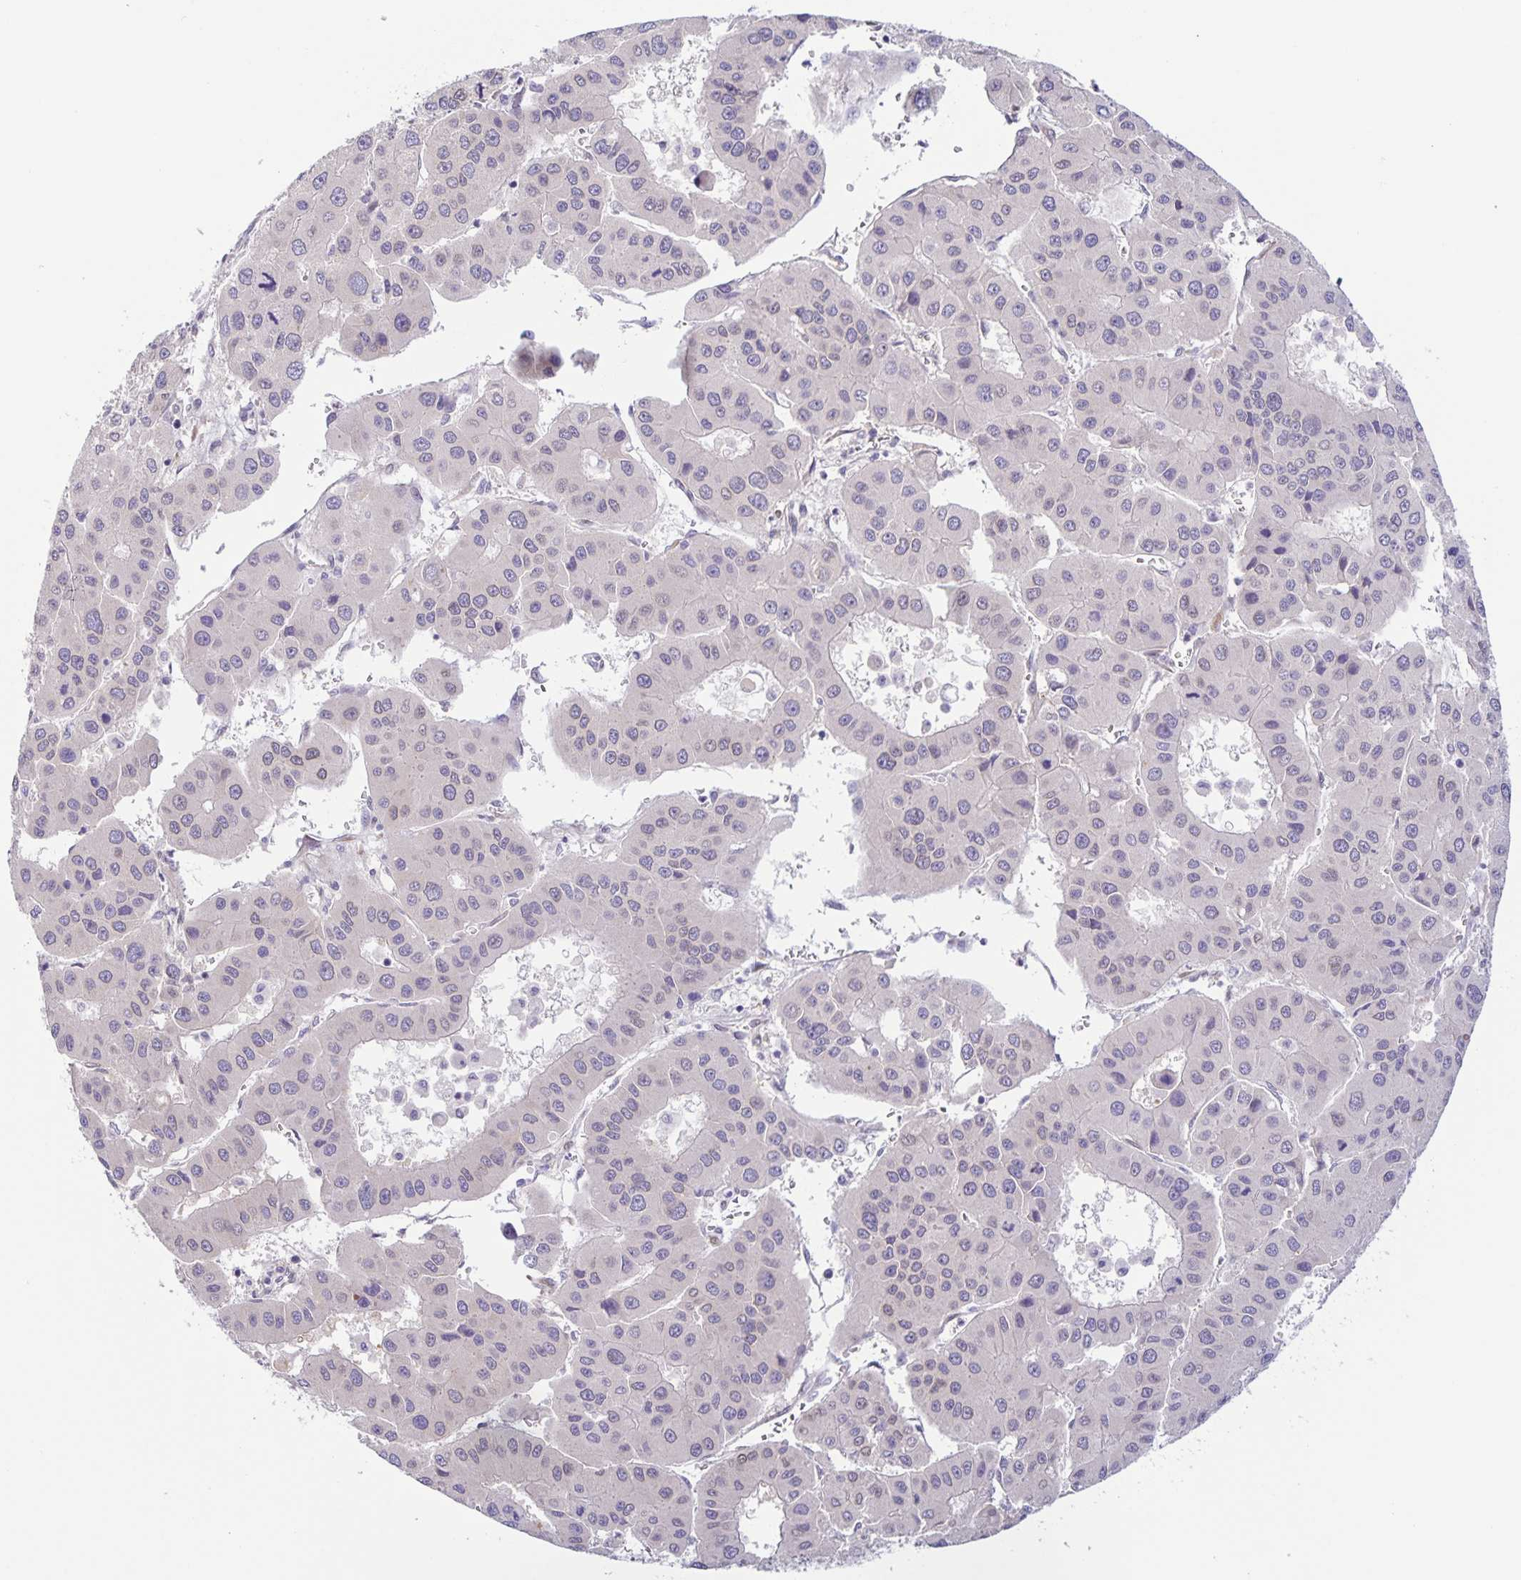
{"staining": {"intensity": "negative", "quantity": "none", "location": "none"}, "tissue": "liver cancer", "cell_type": "Tumor cells", "image_type": "cancer", "snomed": [{"axis": "morphology", "description": "Carcinoma, Hepatocellular, NOS"}, {"axis": "topography", "description": "Liver"}], "caption": "Immunohistochemistry (IHC) photomicrograph of liver cancer stained for a protein (brown), which shows no expression in tumor cells. (DAB immunohistochemistry (IHC) with hematoxylin counter stain).", "gene": "SYNE2", "patient": {"sex": "male", "age": 73}}